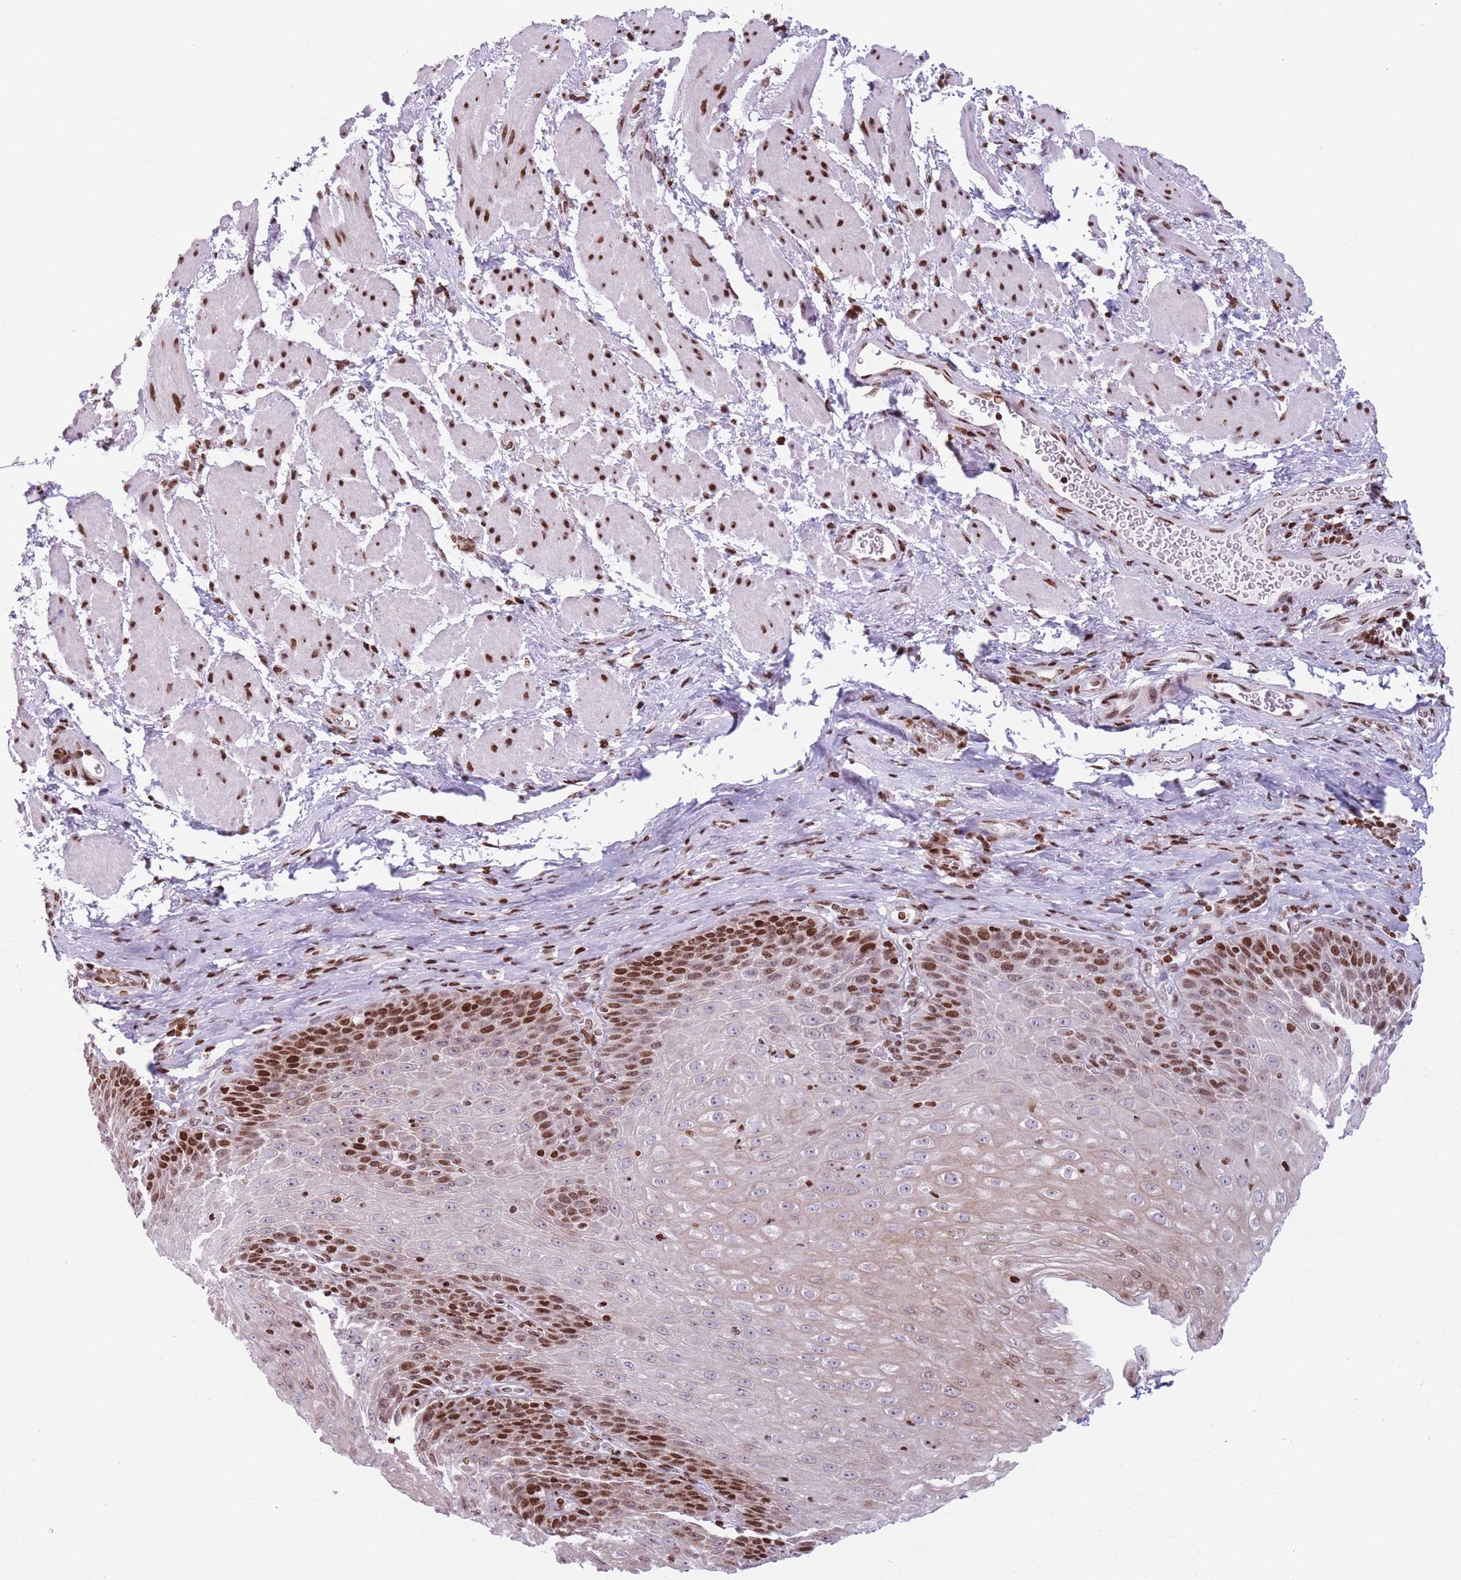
{"staining": {"intensity": "strong", "quantity": ">75%", "location": "nuclear"}, "tissue": "esophagus", "cell_type": "Squamous epithelial cells", "image_type": "normal", "snomed": [{"axis": "morphology", "description": "Normal tissue, NOS"}, {"axis": "topography", "description": "Esophagus"}], "caption": "Immunohistochemistry (IHC) histopathology image of normal esophagus: esophagus stained using immunohistochemistry reveals high levels of strong protein expression localized specifically in the nuclear of squamous epithelial cells, appearing as a nuclear brown color.", "gene": "AK9", "patient": {"sex": "female", "age": 61}}